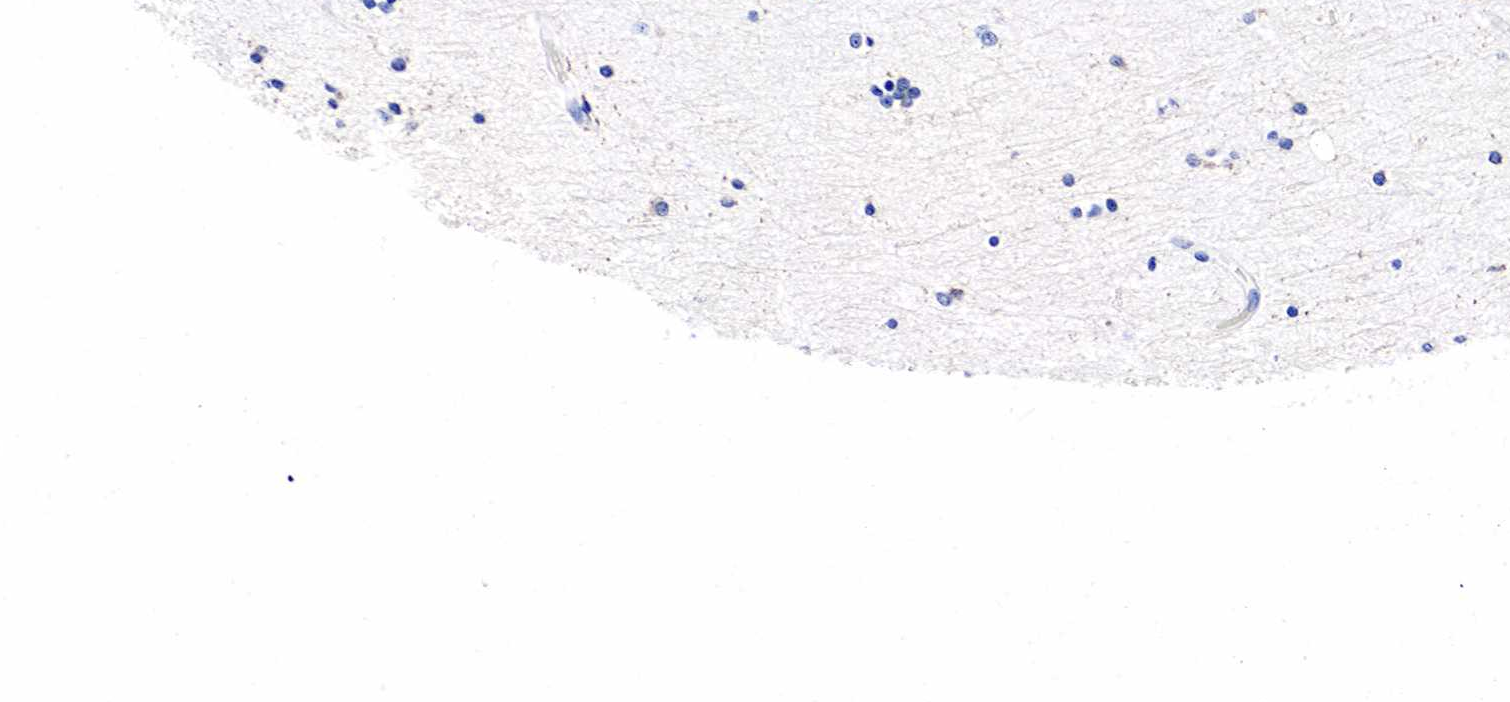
{"staining": {"intensity": "negative", "quantity": "none", "location": "none"}, "tissue": "cerebral cortex", "cell_type": "Endothelial cells", "image_type": "normal", "snomed": [{"axis": "morphology", "description": "Normal tissue, NOS"}, {"axis": "topography", "description": "Cerebral cortex"}, {"axis": "topography", "description": "Hippocampus"}], "caption": "Endothelial cells show no significant protein positivity in normal cerebral cortex.", "gene": "LYZ", "patient": {"sex": "female", "age": 19}}